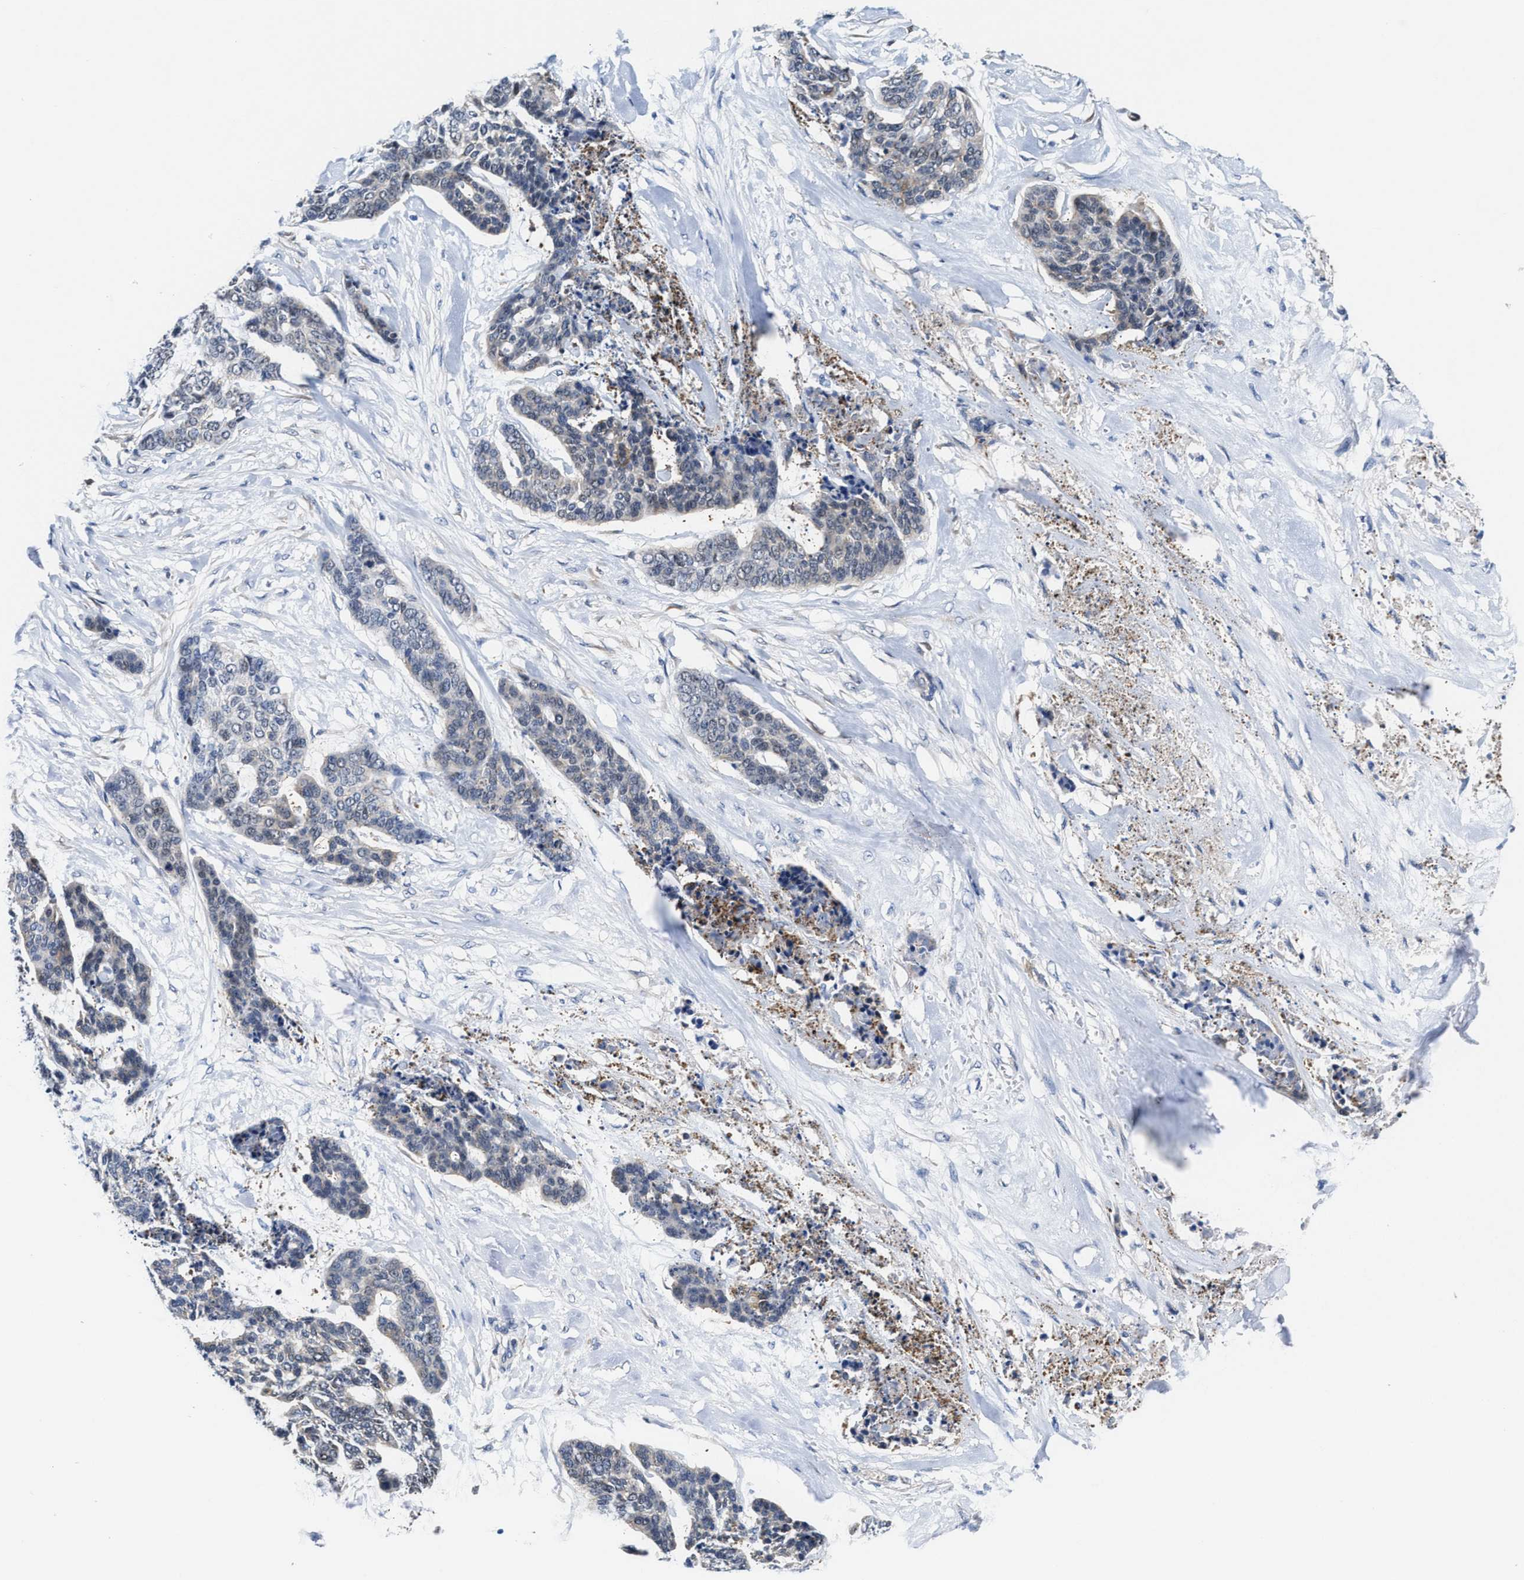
{"staining": {"intensity": "negative", "quantity": "none", "location": "none"}, "tissue": "skin cancer", "cell_type": "Tumor cells", "image_type": "cancer", "snomed": [{"axis": "morphology", "description": "Basal cell carcinoma"}, {"axis": "topography", "description": "Skin"}], "caption": "Immunohistochemistry (IHC) micrograph of human skin cancer stained for a protein (brown), which demonstrates no expression in tumor cells. (DAB IHC with hematoxylin counter stain).", "gene": "KIF12", "patient": {"sex": "female", "age": 64}}